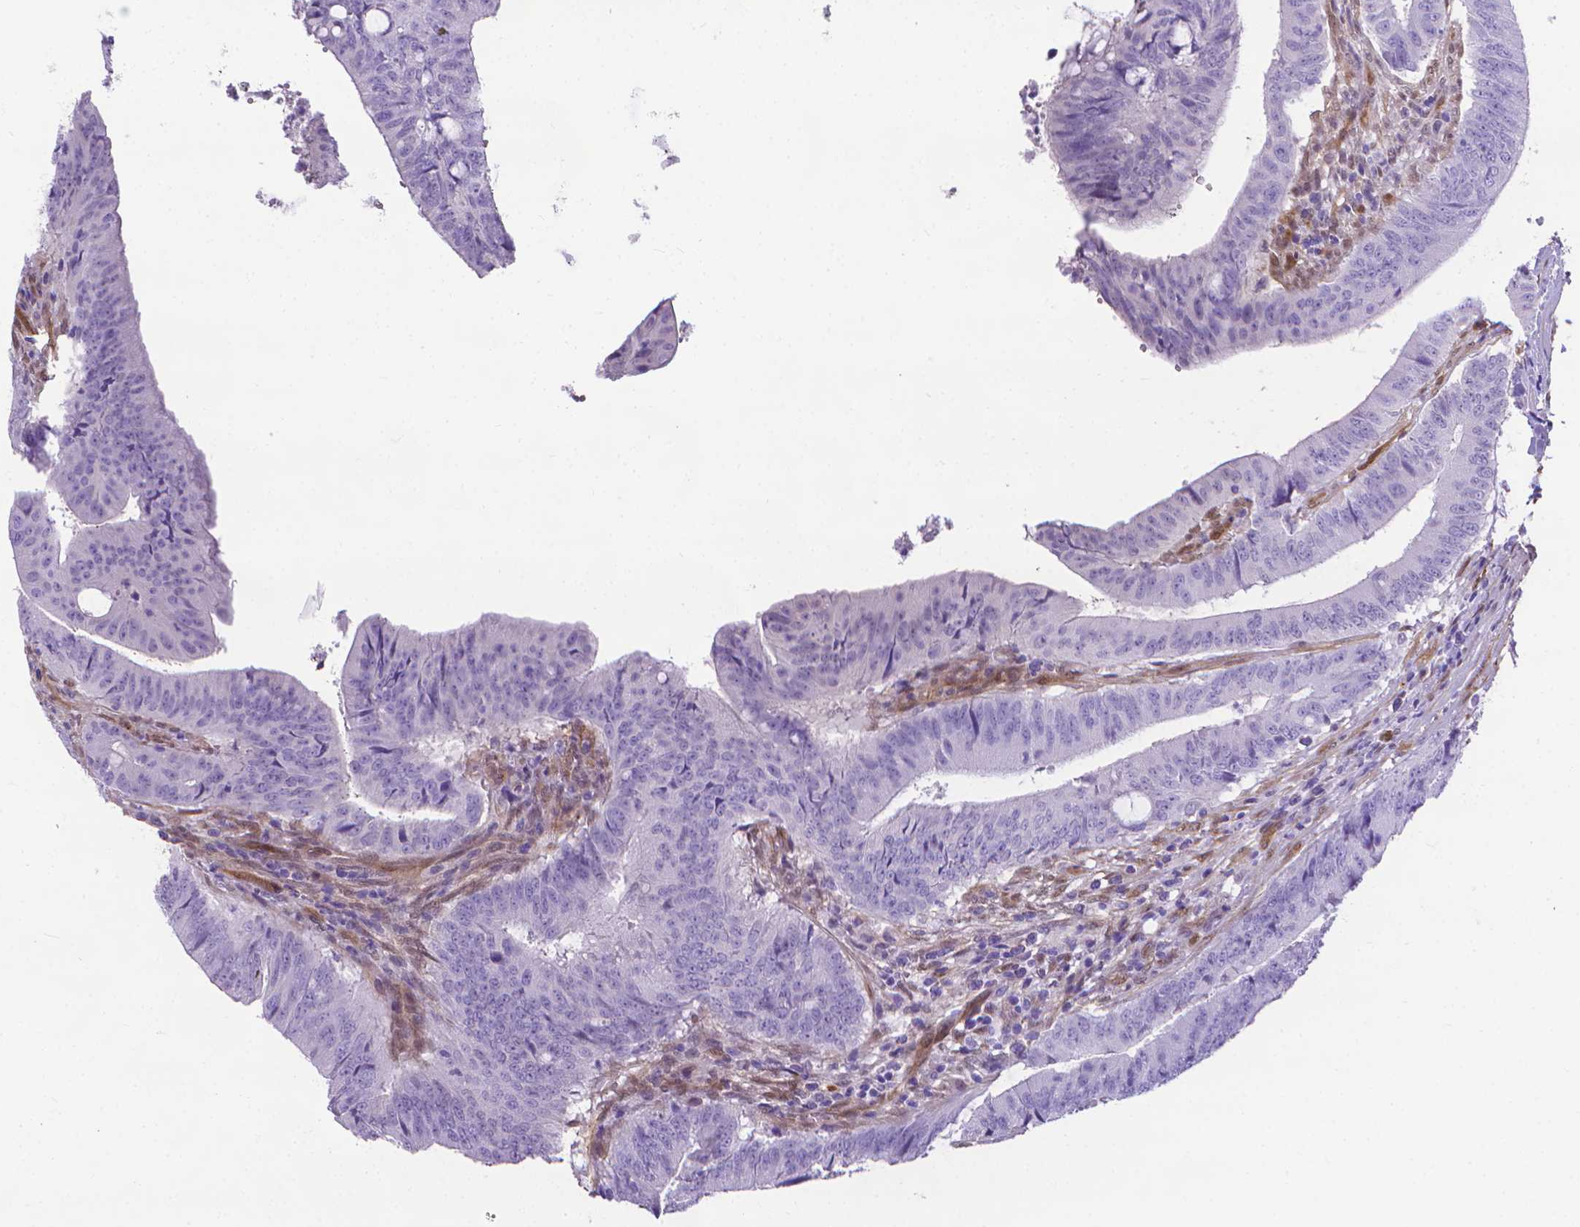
{"staining": {"intensity": "negative", "quantity": "none", "location": "none"}, "tissue": "colorectal cancer", "cell_type": "Tumor cells", "image_type": "cancer", "snomed": [{"axis": "morphology", "description": "Adenocarcinoma, NOS"}, {"axis": "topography", "description": "Colon"}], "caption": "Tumor cells show no significant protein positivity in colorectal cancer (adenocarcinoma).", "gene": "CLIC4", "patient": {"sex": "female", "age": 43}}